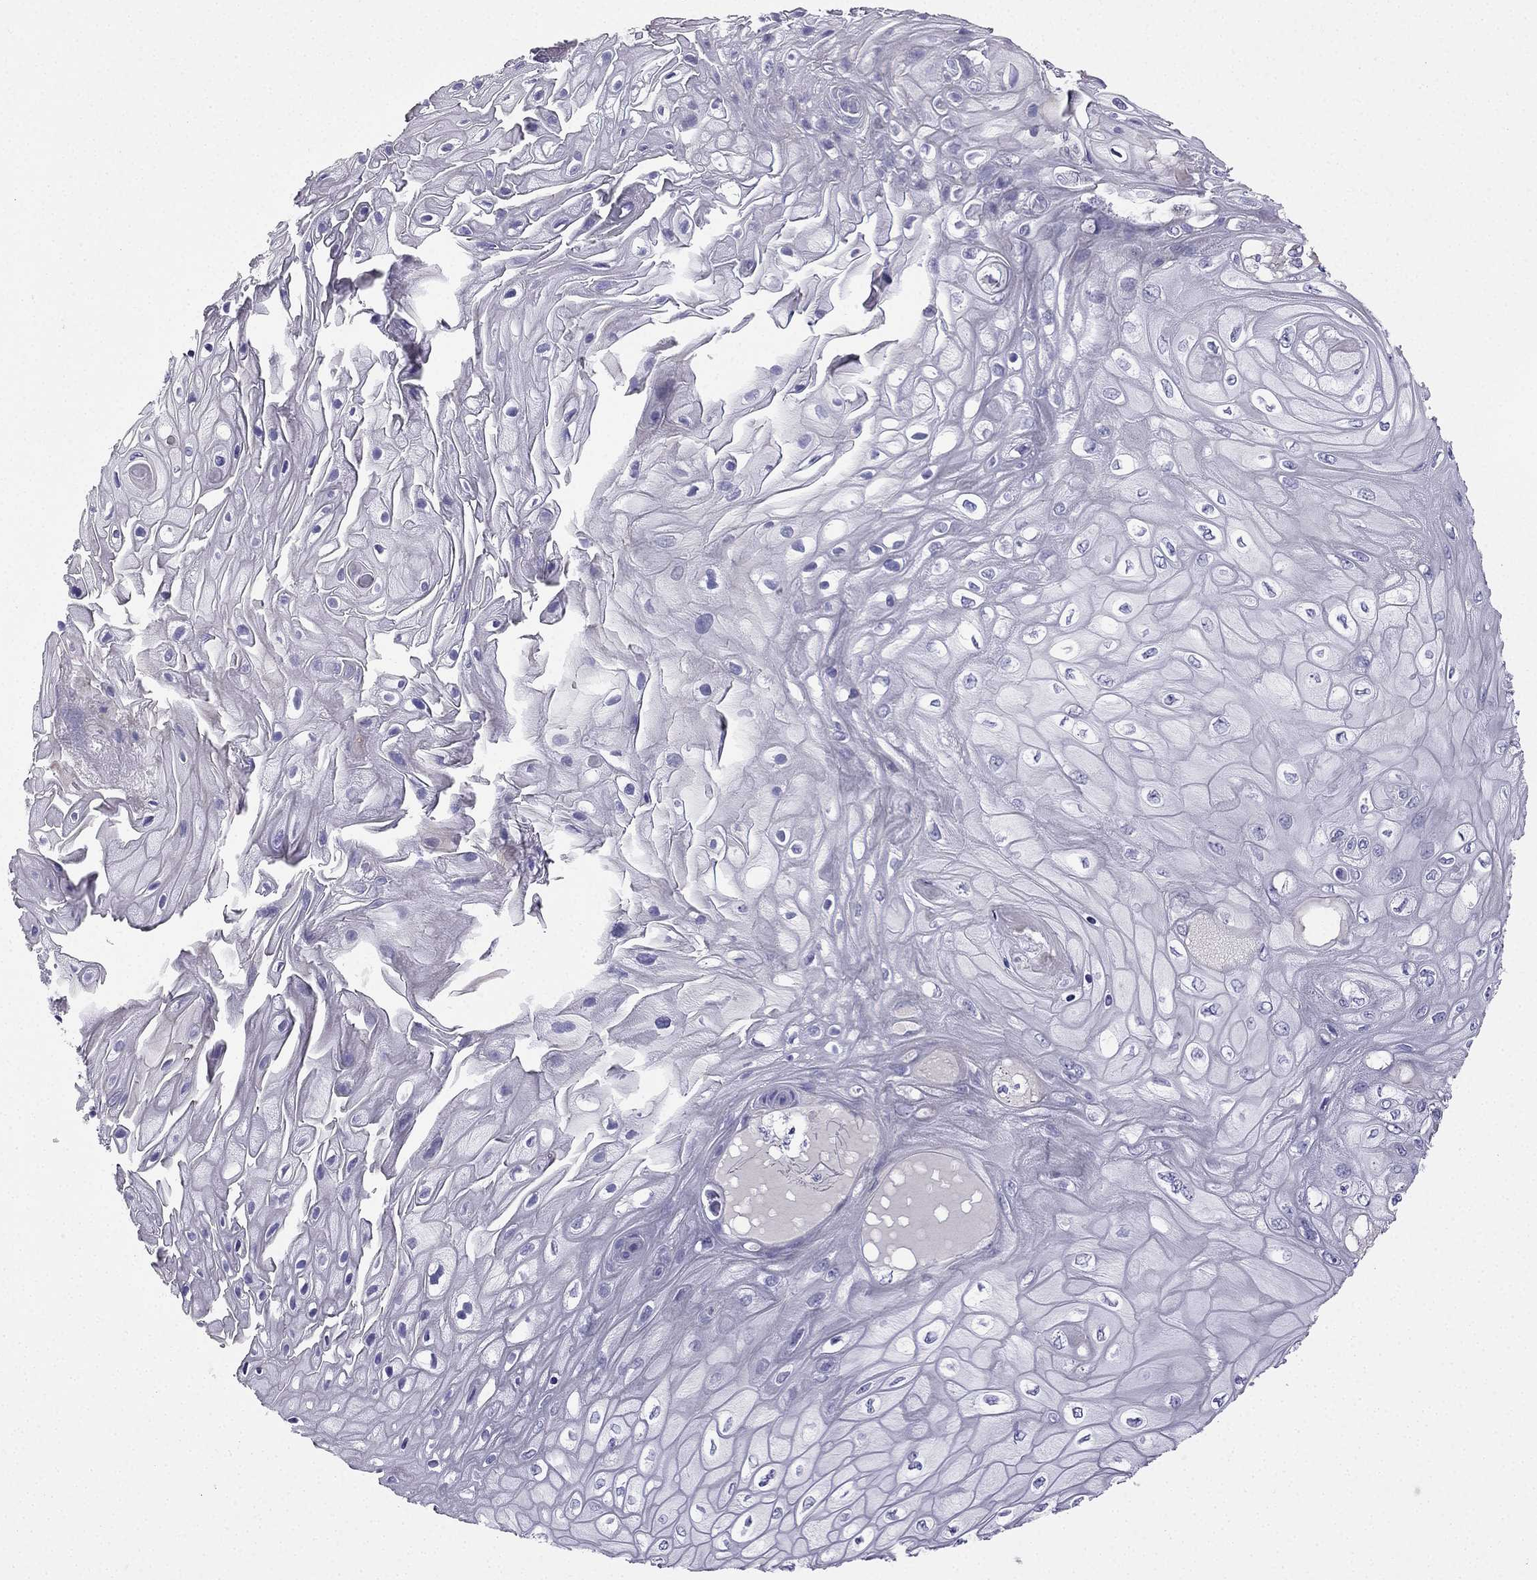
{"staining": {"intensity": "negative", "quantity": "none", "location": "none"}, "tissue": "skin cancer", "cell_type": "Tumor cells", "image_type": "cancer", "snomed": [{"axis": "morphology", "description": "Squamous cell carcinoma, NOS"}, {"axis": "topography", "description": "Skin"}], "caption": "A histopathology image of human squamous cell carcinoma (skin) is negative for staining in tumor cells. (DAB immunohistochemistry (IHC), high magnification).", "gene": "UHRF1", "patient": {"sex": "male", "age": 62}}